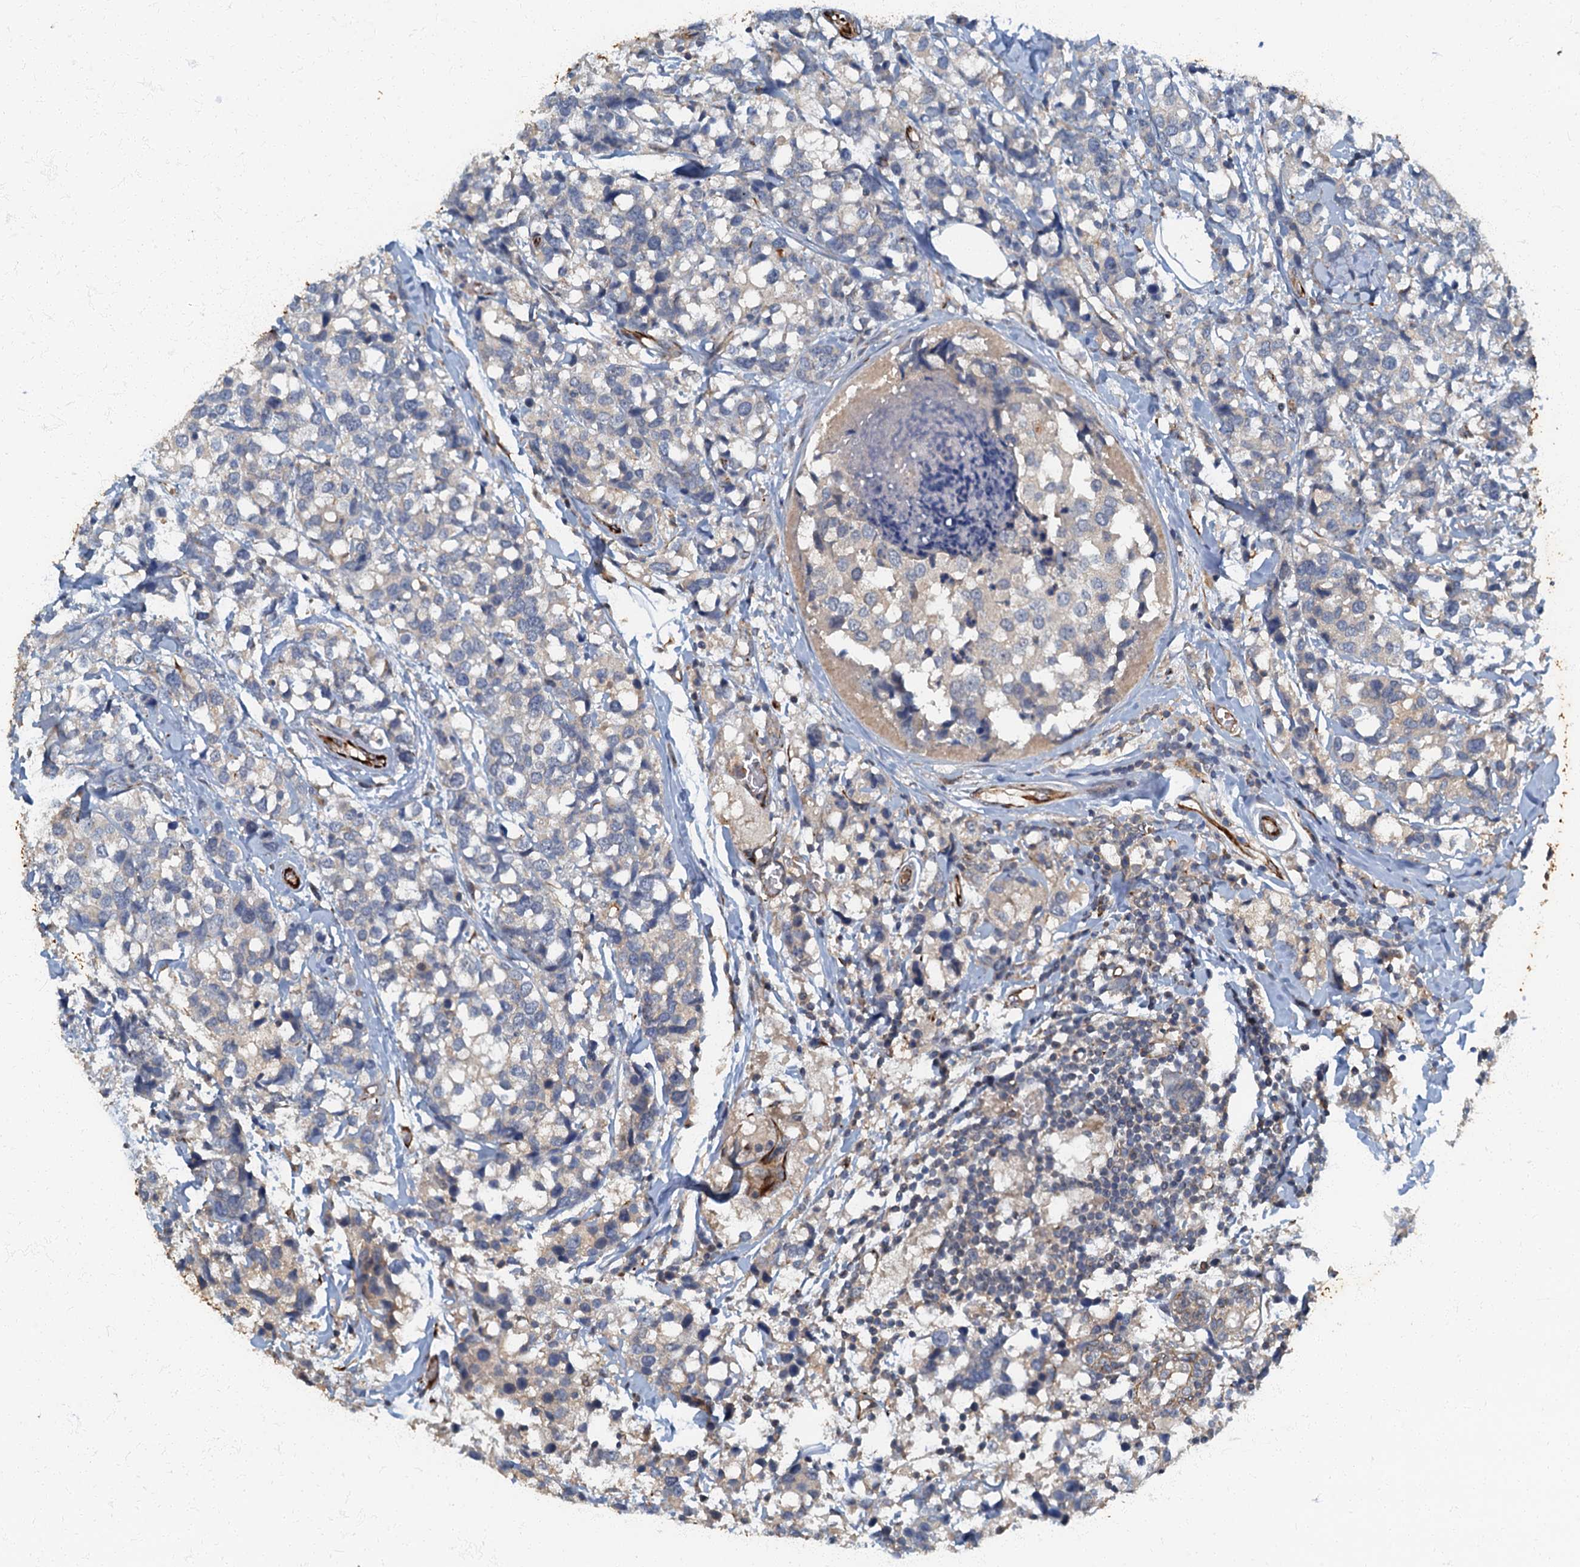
{"staining": {"intensity": "negative", "quantity": "none", "location": "none"}, "tissue": "breast cancer", "cell_type": "Tumor cells", "image_type": "cancer", "snomed": [{"axis": "morphology", "description": "Lobular carcinoma"}, {"axis": "topography", "description": "Breast"}], "caption": "A photomicrograph of human lobular carcinoma (breast) is negative for staining in tumor cells.", "gene": "ARL11", "patient": {"sex": "female", "age": 59}}